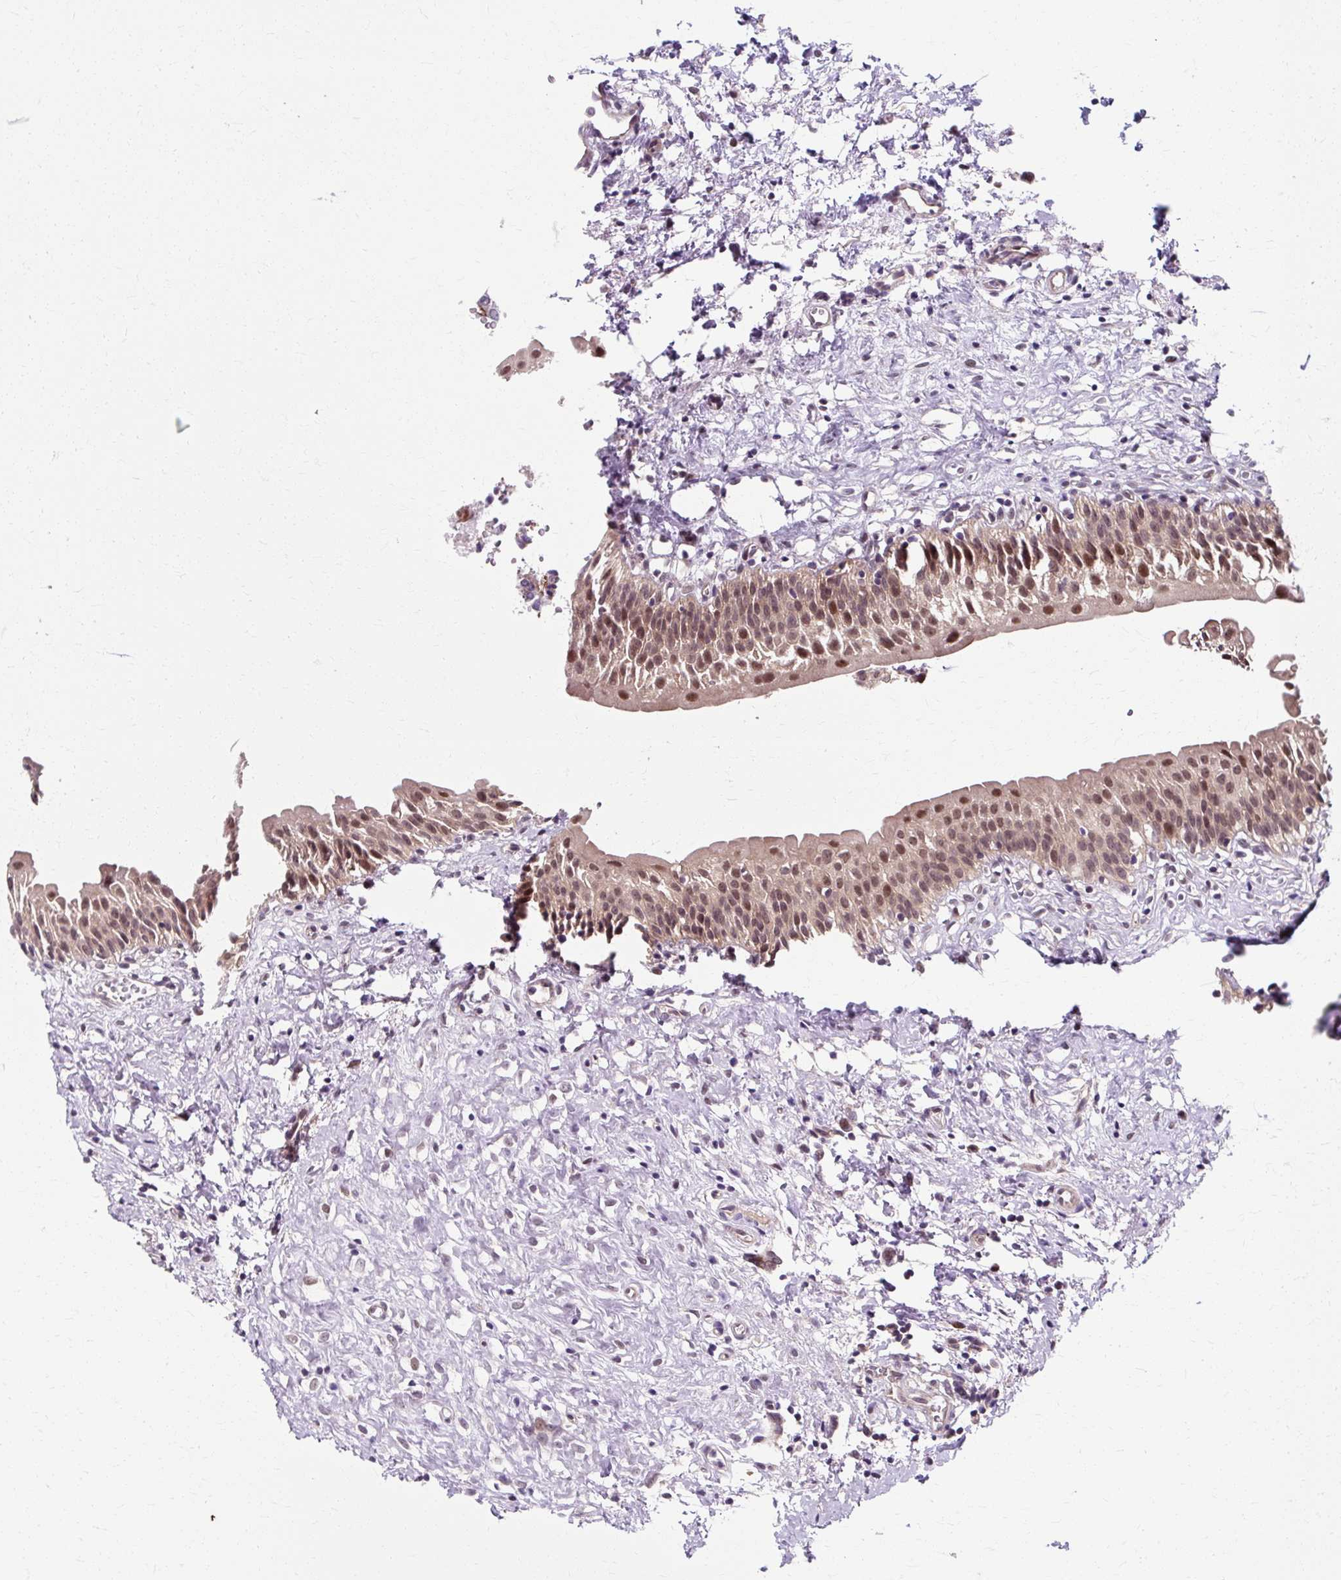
{"staining": {"intensity": "moderate", "quantity": ">75%", "location": "cytoplasmic/membranous,nuclear"}, "tissue": "urinary bladder", "cell_type": "Urothelial cells", "image_type": "normal", "snomed": [{"axis": "morphology", "description": "Normal tissue, NOS"}, {"axis": "topography", "description": "Urinary bladder"}], "caption": "A photomicrograph of urinary bladder stained for a protein demonstrates moderate cytoplasmic/membranous,nuclear brown staining in urothelial cells.", "gene": "ZNF555", "patient": {"sex": "male", "age": 51}}